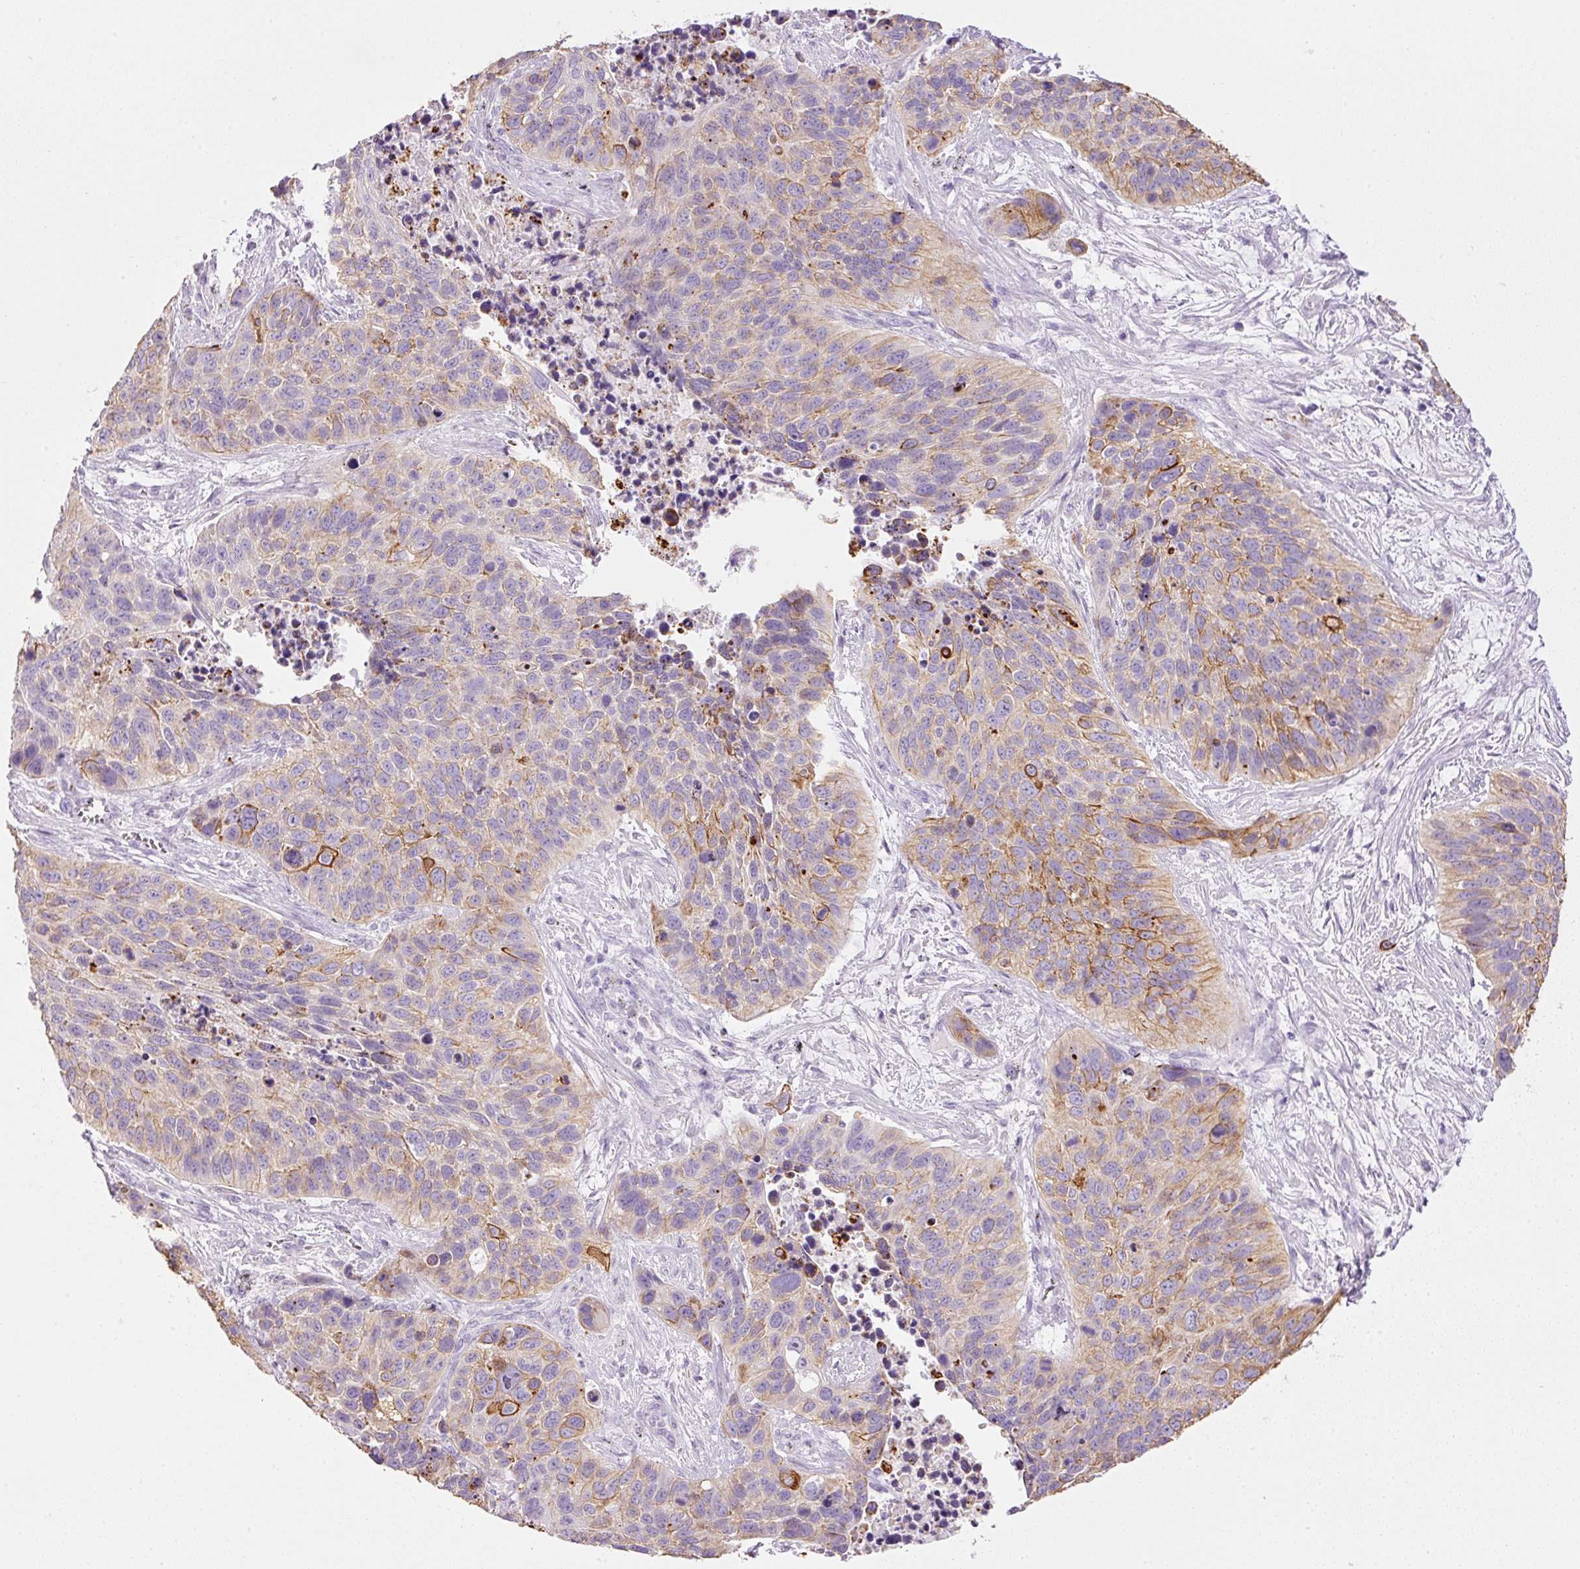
{"staining": {"intensity": "moderate", "quantity": "25%-75%", "location": "cytoplasmic/membranous"}, "tissue": "lung cancer", "cell_type": "Tumor cells", "image_type": "cancer", "snomed": [{"axis": "morphology", "description": "Squamous cell carcinoma, NOS"}, {"axis": "topography", "description": "Lung"}], "caption": "The photomicrograph displays a brown stain indicating the presence of a protein in the cytoplasmic/membranous of tumor cells in lung cancer.", "gene": "CARD16", "patient": {"sex": "male", "age": 62}}